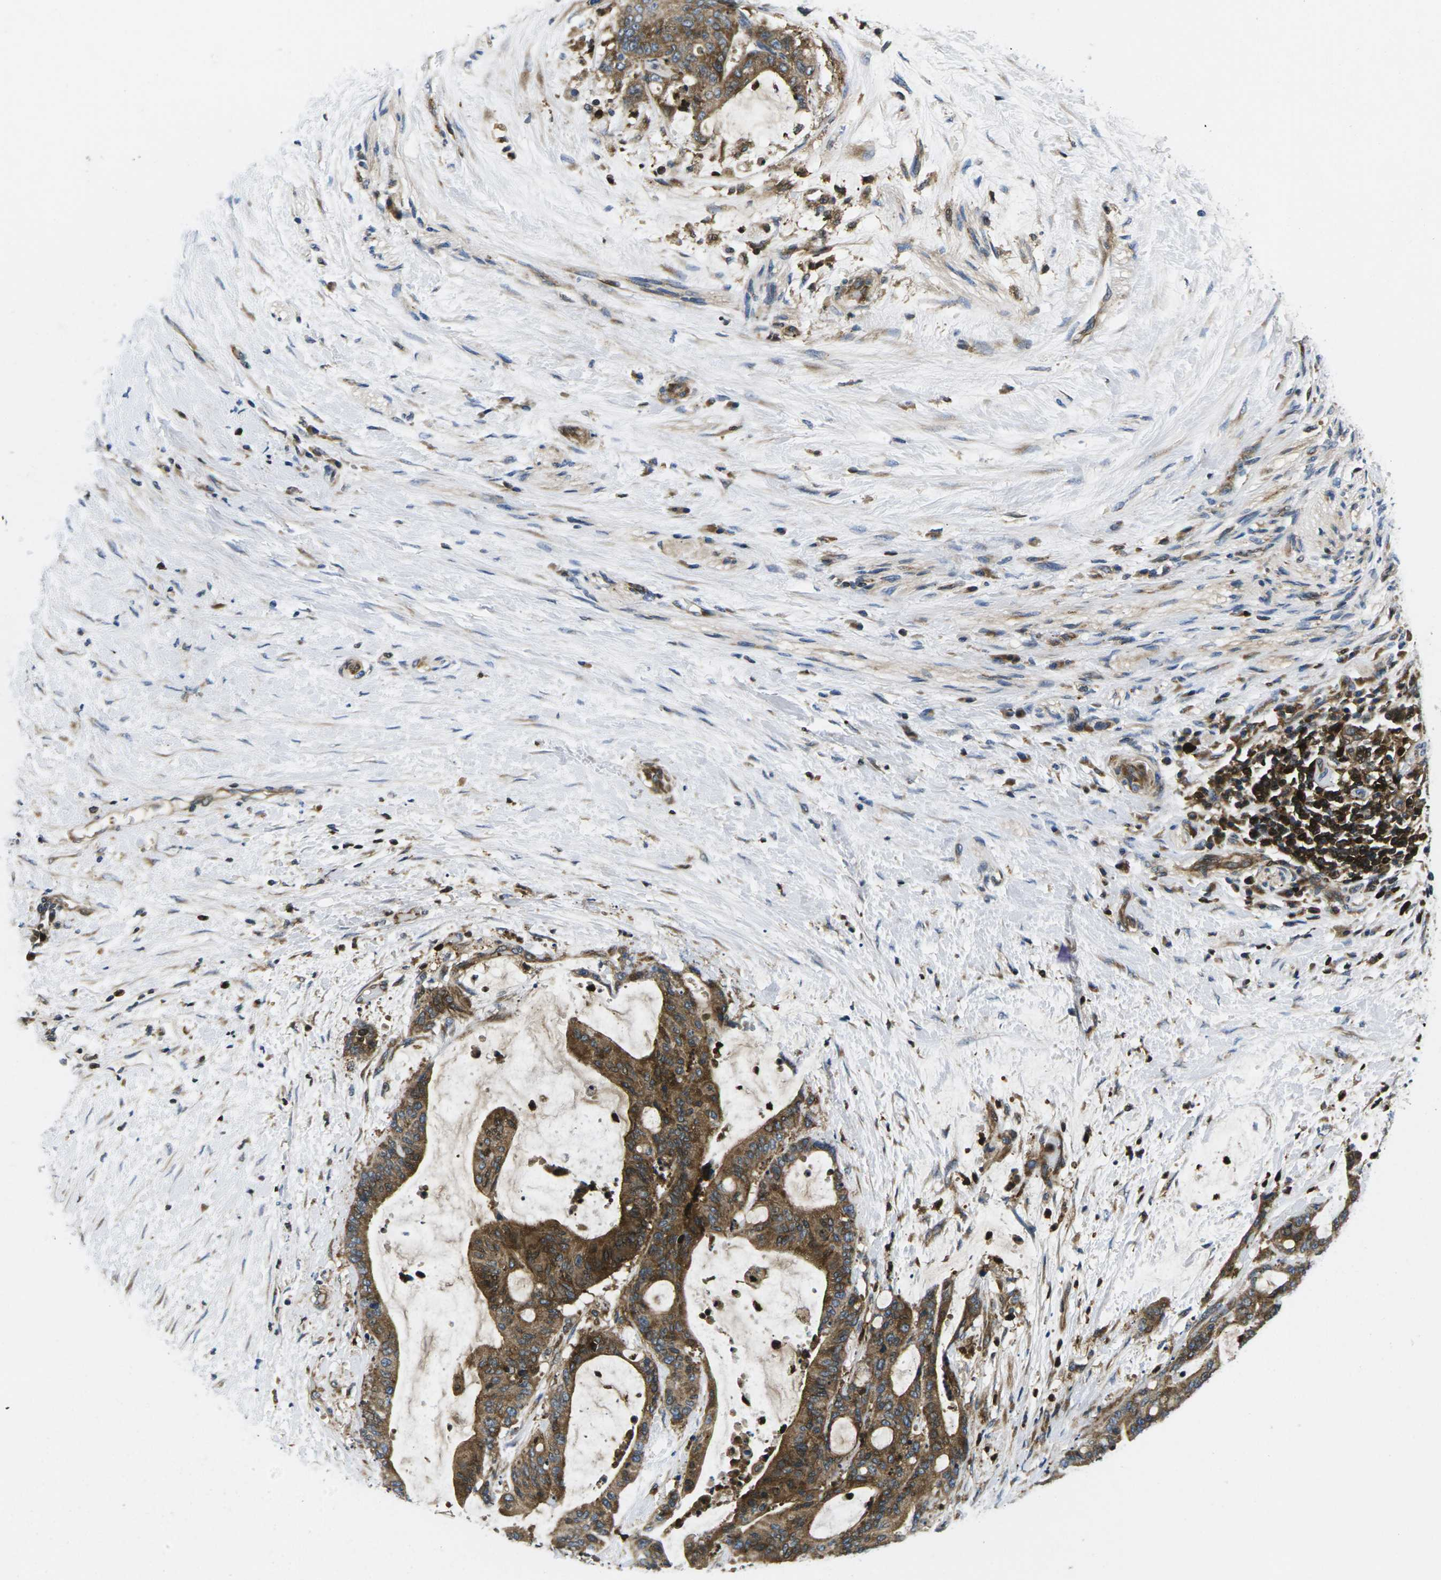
{"staining": {"intensity": "strong", "quantity": ">75%", "location": "cytoplasmic/membranous"}, "tissue": "liver cancer", "cell_type": "Tumor cells", "image_type": "cancer", "snomed": [{"axis": "morphology", "description": "Cholangiocarcinoma"}, {"axis": "topography", "description": "Liver"}], "caption": "Human liver cancer stained with a brown dye displays strong cytoplasmic/membranous positive staining in about >75% of tumor cells.", "gene": "PLCE1", "patient": {"sex": "female", "age": 73}}